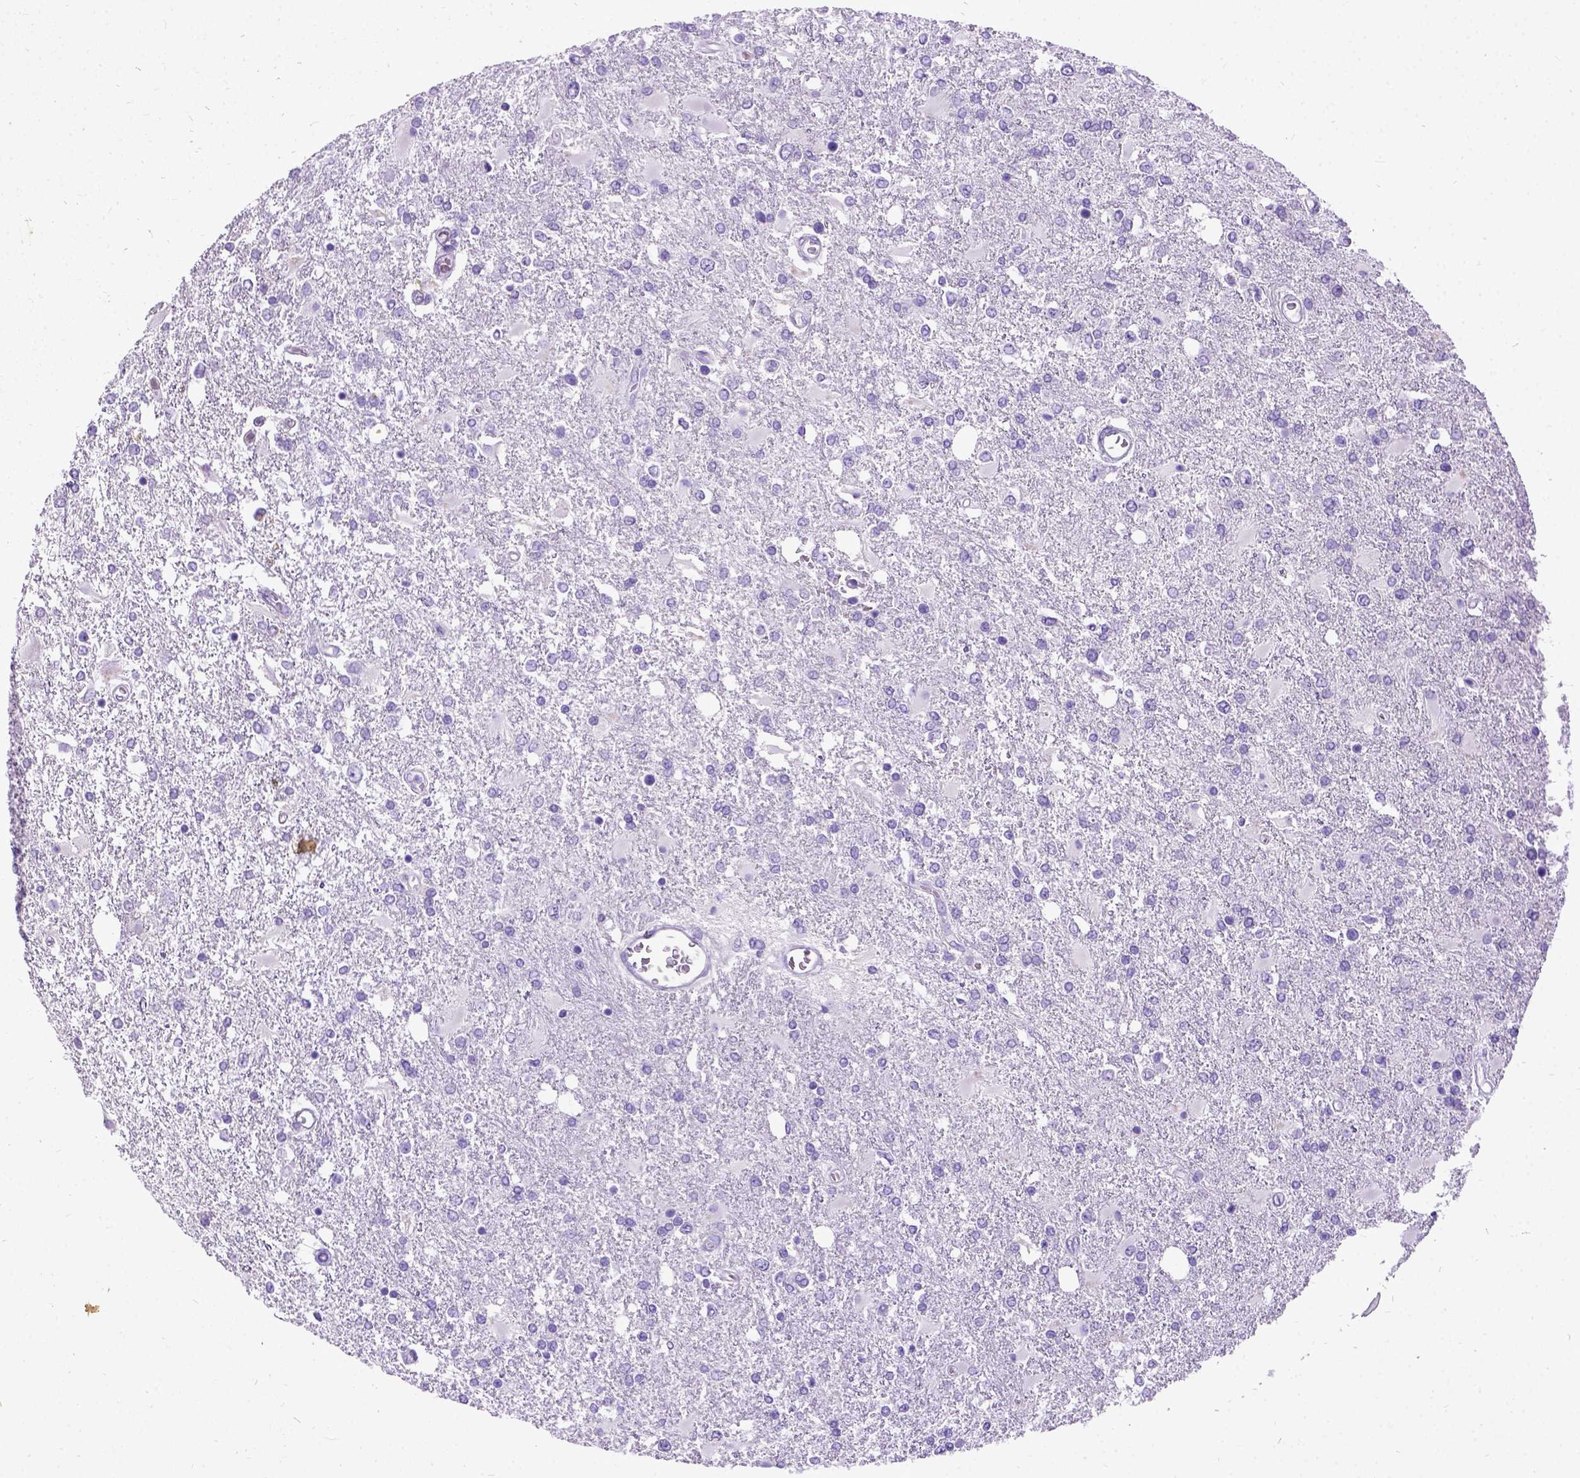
{"staining": {"intensity": "negative", "quantity": "none", "location": "none"}, "tissue": "glioma", "cell_type": "Tumor cells", "image_type": "cancer", "snomed": [{"axis": "morphology", "description": "Glioma, malignant, High grade"}, {"axis": "topography", "description": "Cerebral cortex"}], "caption": "Tumor cells show no significant positivity in glioma.", "gene": "NEUROD4", "patient": {"sex": "male", "age": 79}}